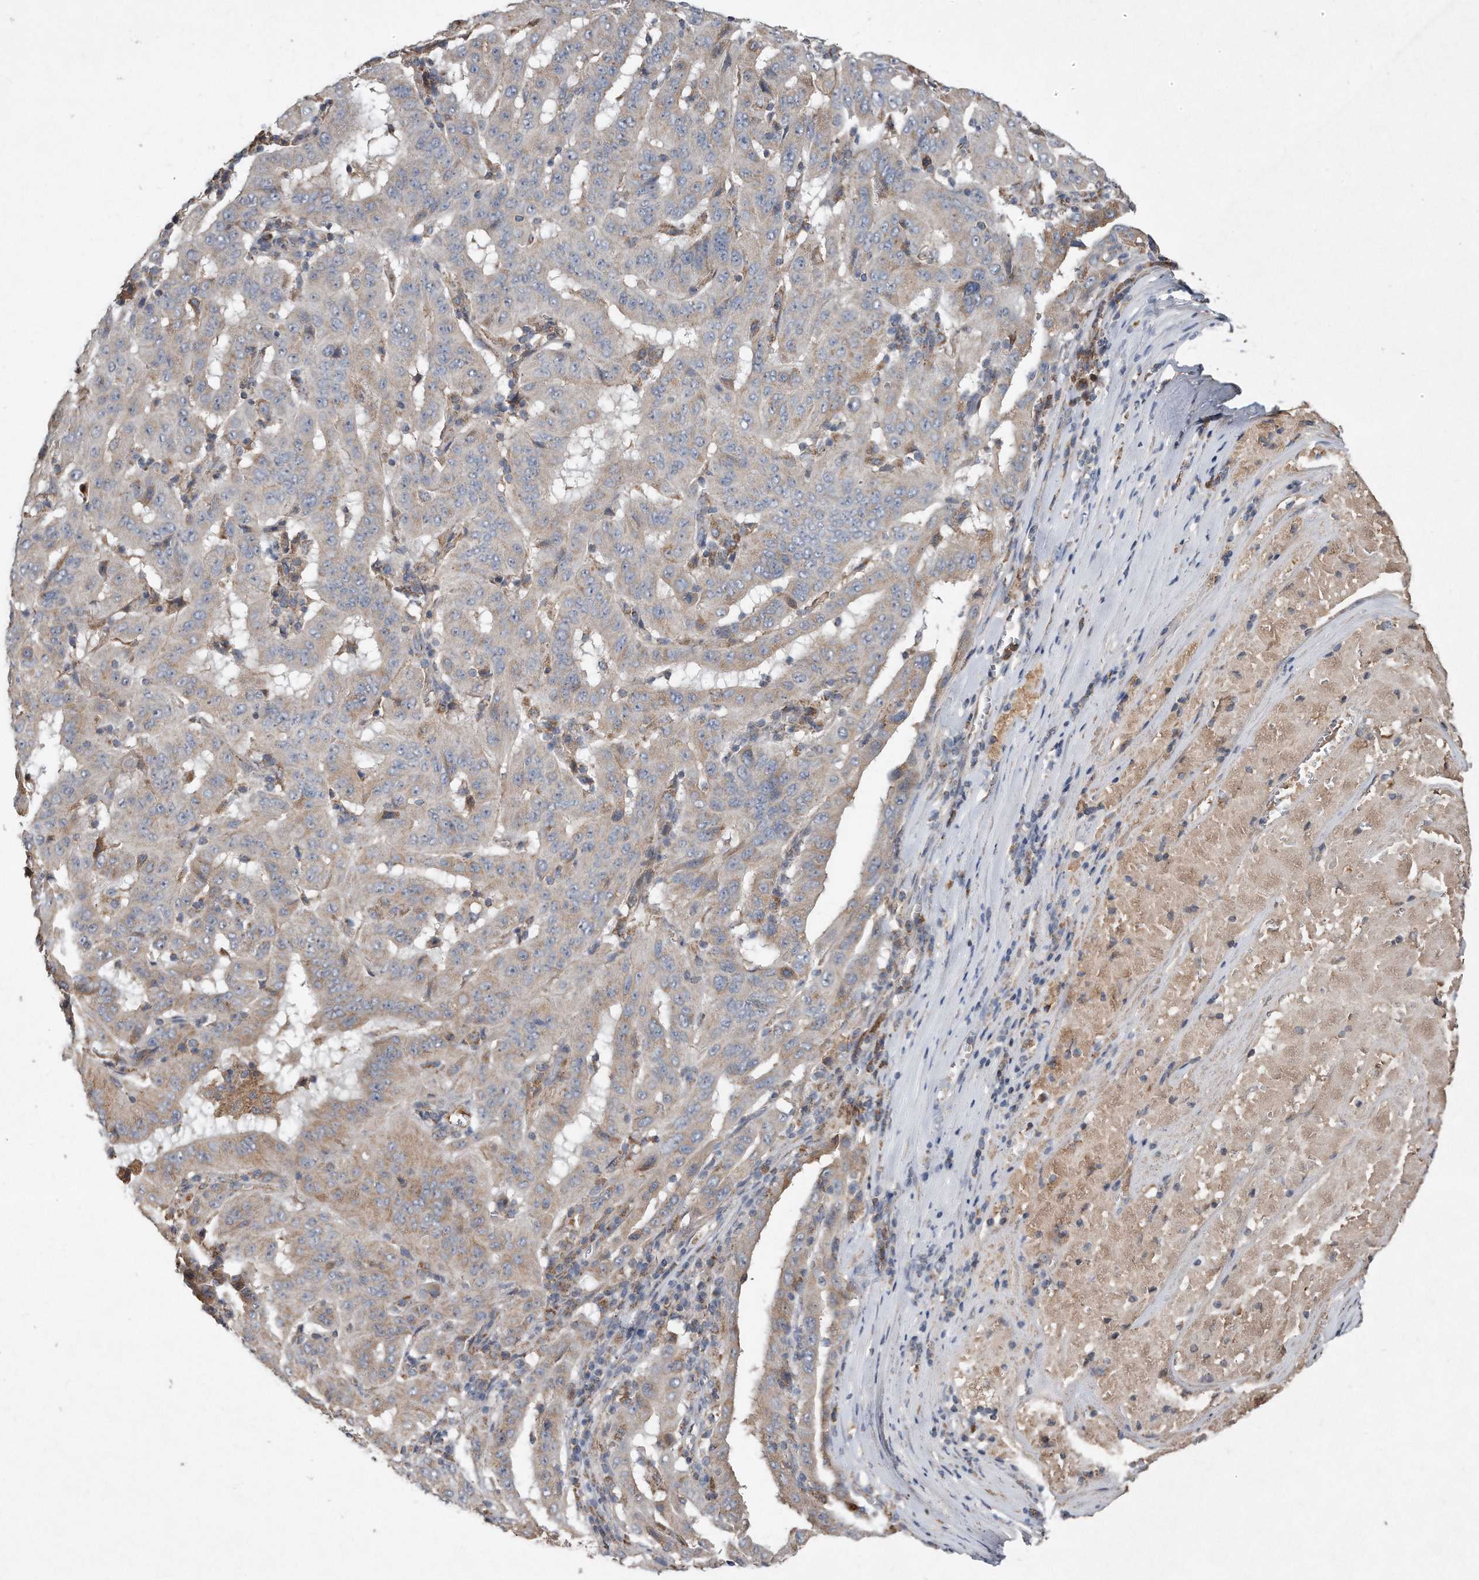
{"staining": {"intensity": "weak", "quantity": "<25%", "location": "cytoplasmic/membranous"}, "tissue": "pancreatic cancer", "cell_type": "Tumor cells", "image_type": "cancer", "snomed": [{"axis": "morphology", "description": "Adenocarcinoma, NOS"}, {"axis": "topography", "description": "Pancreas"}], "caption": "A high-resolution micrograph shows immunohistochemistry staining of pancreatic cancer, which shows no significant expression in tumor cells. (DAB immunohistochemistry, high magnification).", "gene": "SDHA", "patient": {"sex": "male", "age": 63}}